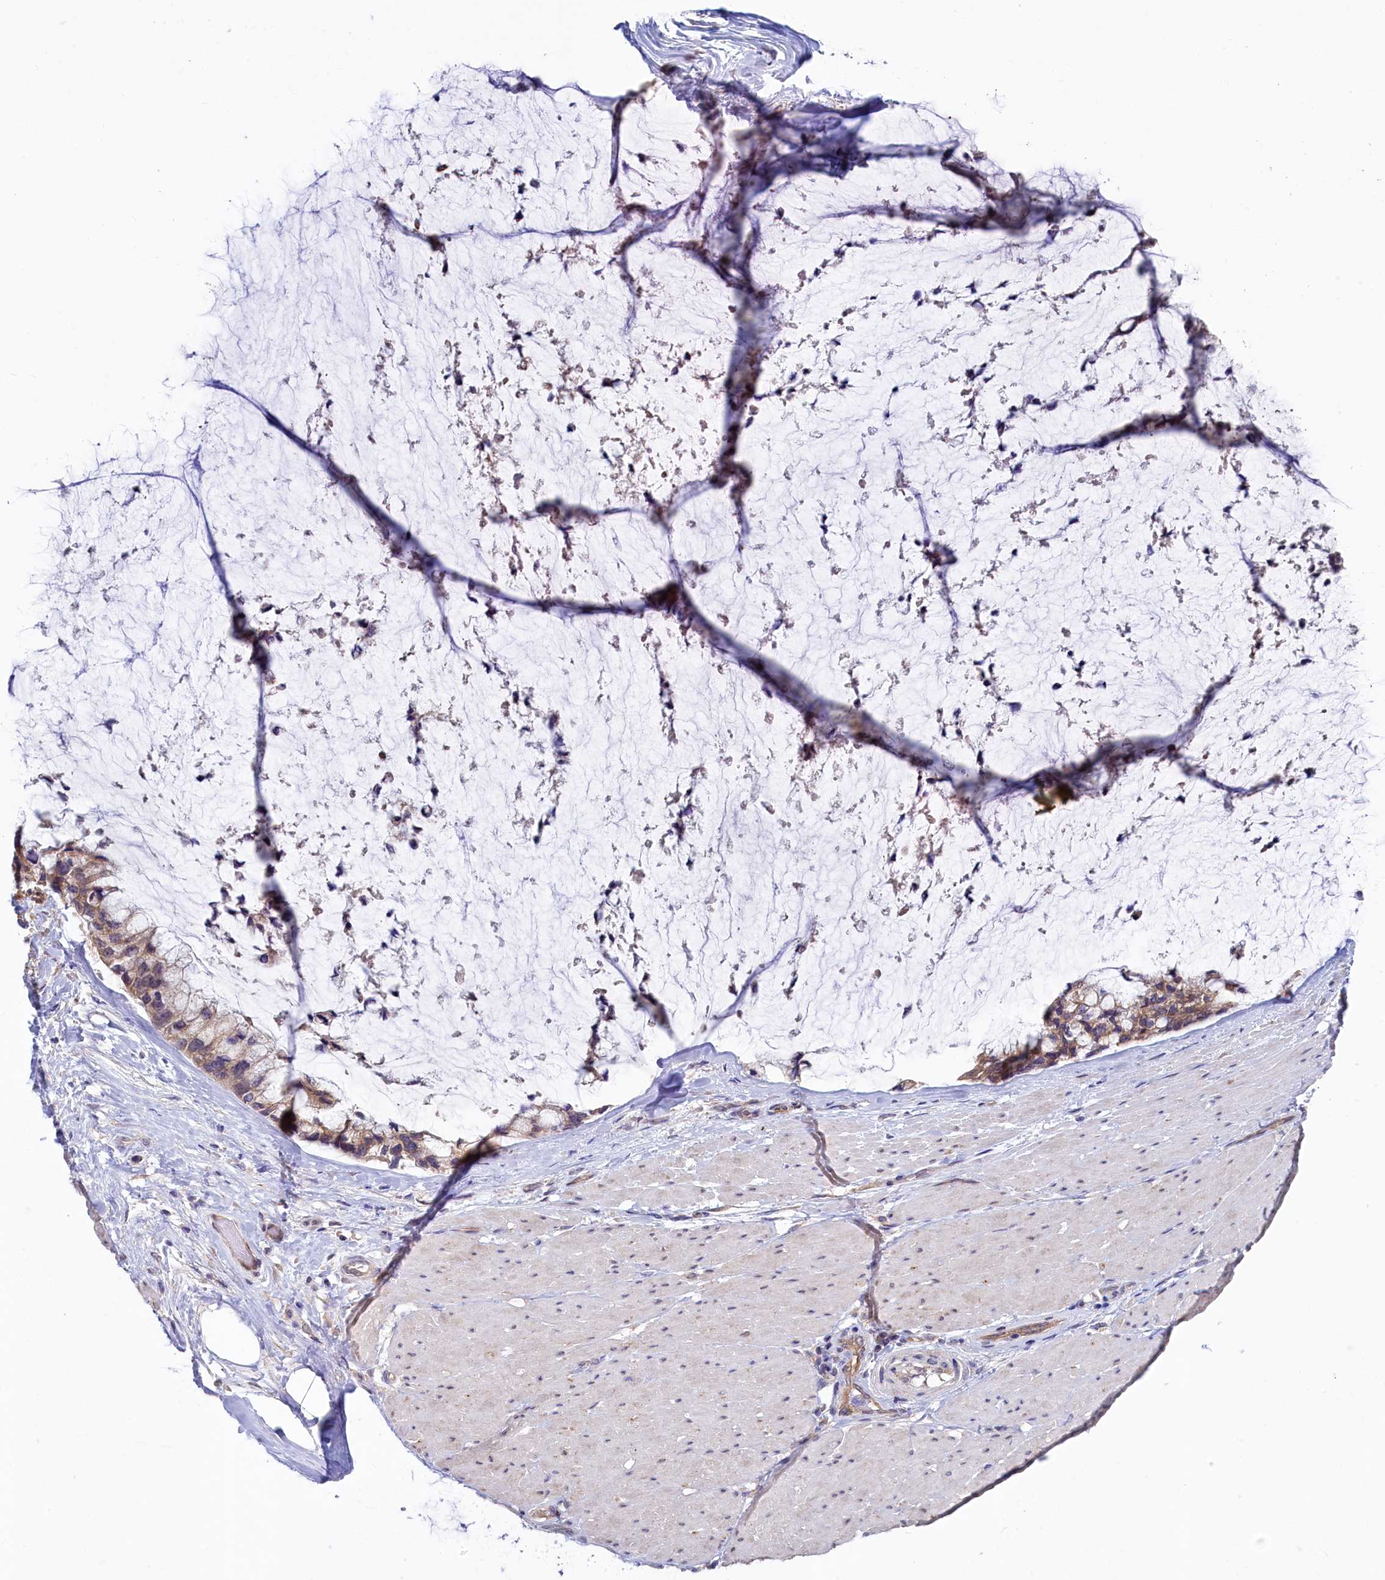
{"staining": {"intensity": "moderate", "quantity": ">75%", "location": "cytoplasmic/membranous"}, "tissue": "ovarian cancer", "cell_type": "Tumor cells", "image_type": "cancer", "snomed": [{"axis": "morphology", "description": "Cystadenocarcinoma, mucinous, NOS"}, {"axis": "topography", "description": "Ovary"}], "caption": "Mucinous cystadenocarcinoma (ovarian) was stained to show a protein in brown. There is medium levels of moderate cytoplasmic/membranous expression in about >75% of tumor cells.", "gene": "SPATA2L", "patient": {"sex": "female", "age": 39}}